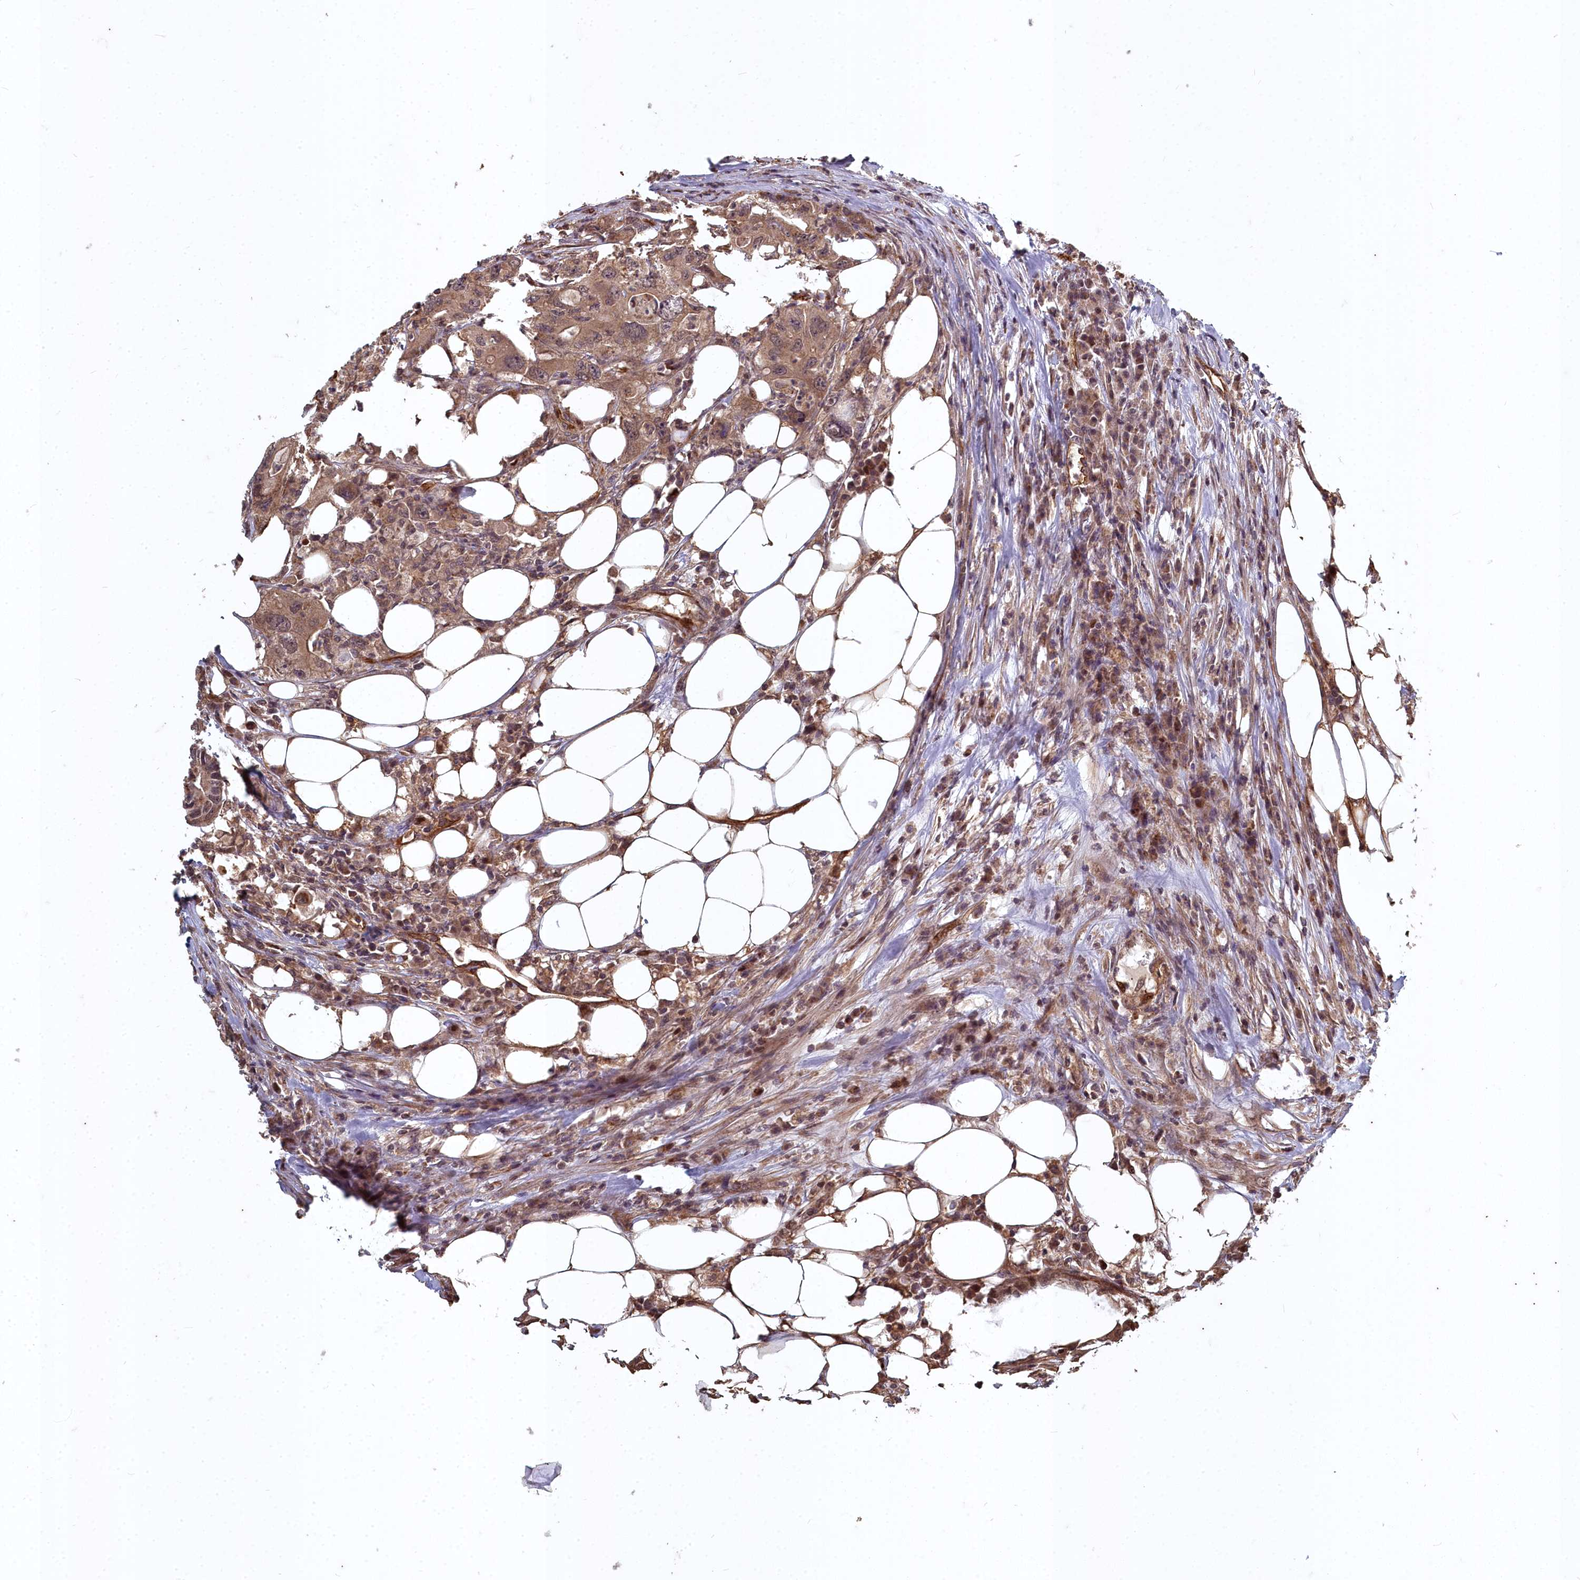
{"staining": {"intensity": "moderate", "quantity": ">75%", "location": "cytoplasmic/membranous,nuclear"}, "tissue": "colorectal cancer", "cell_type": "Tumor cells", "image_type": "cancer", "snomed": [{"axis": "morphology", "description": "Adenocarcinoma, NOS"}, {"axis": "topography", "description": "Colon"}], "caption": "Moderate cytoplasmic/membranous and nuclear protein staining is identified in about >75% of tumor cells in adenocarcinoma (colorectal).", "gene": "TSPYL4", "patient": {"sex": "male", "age": 71}}